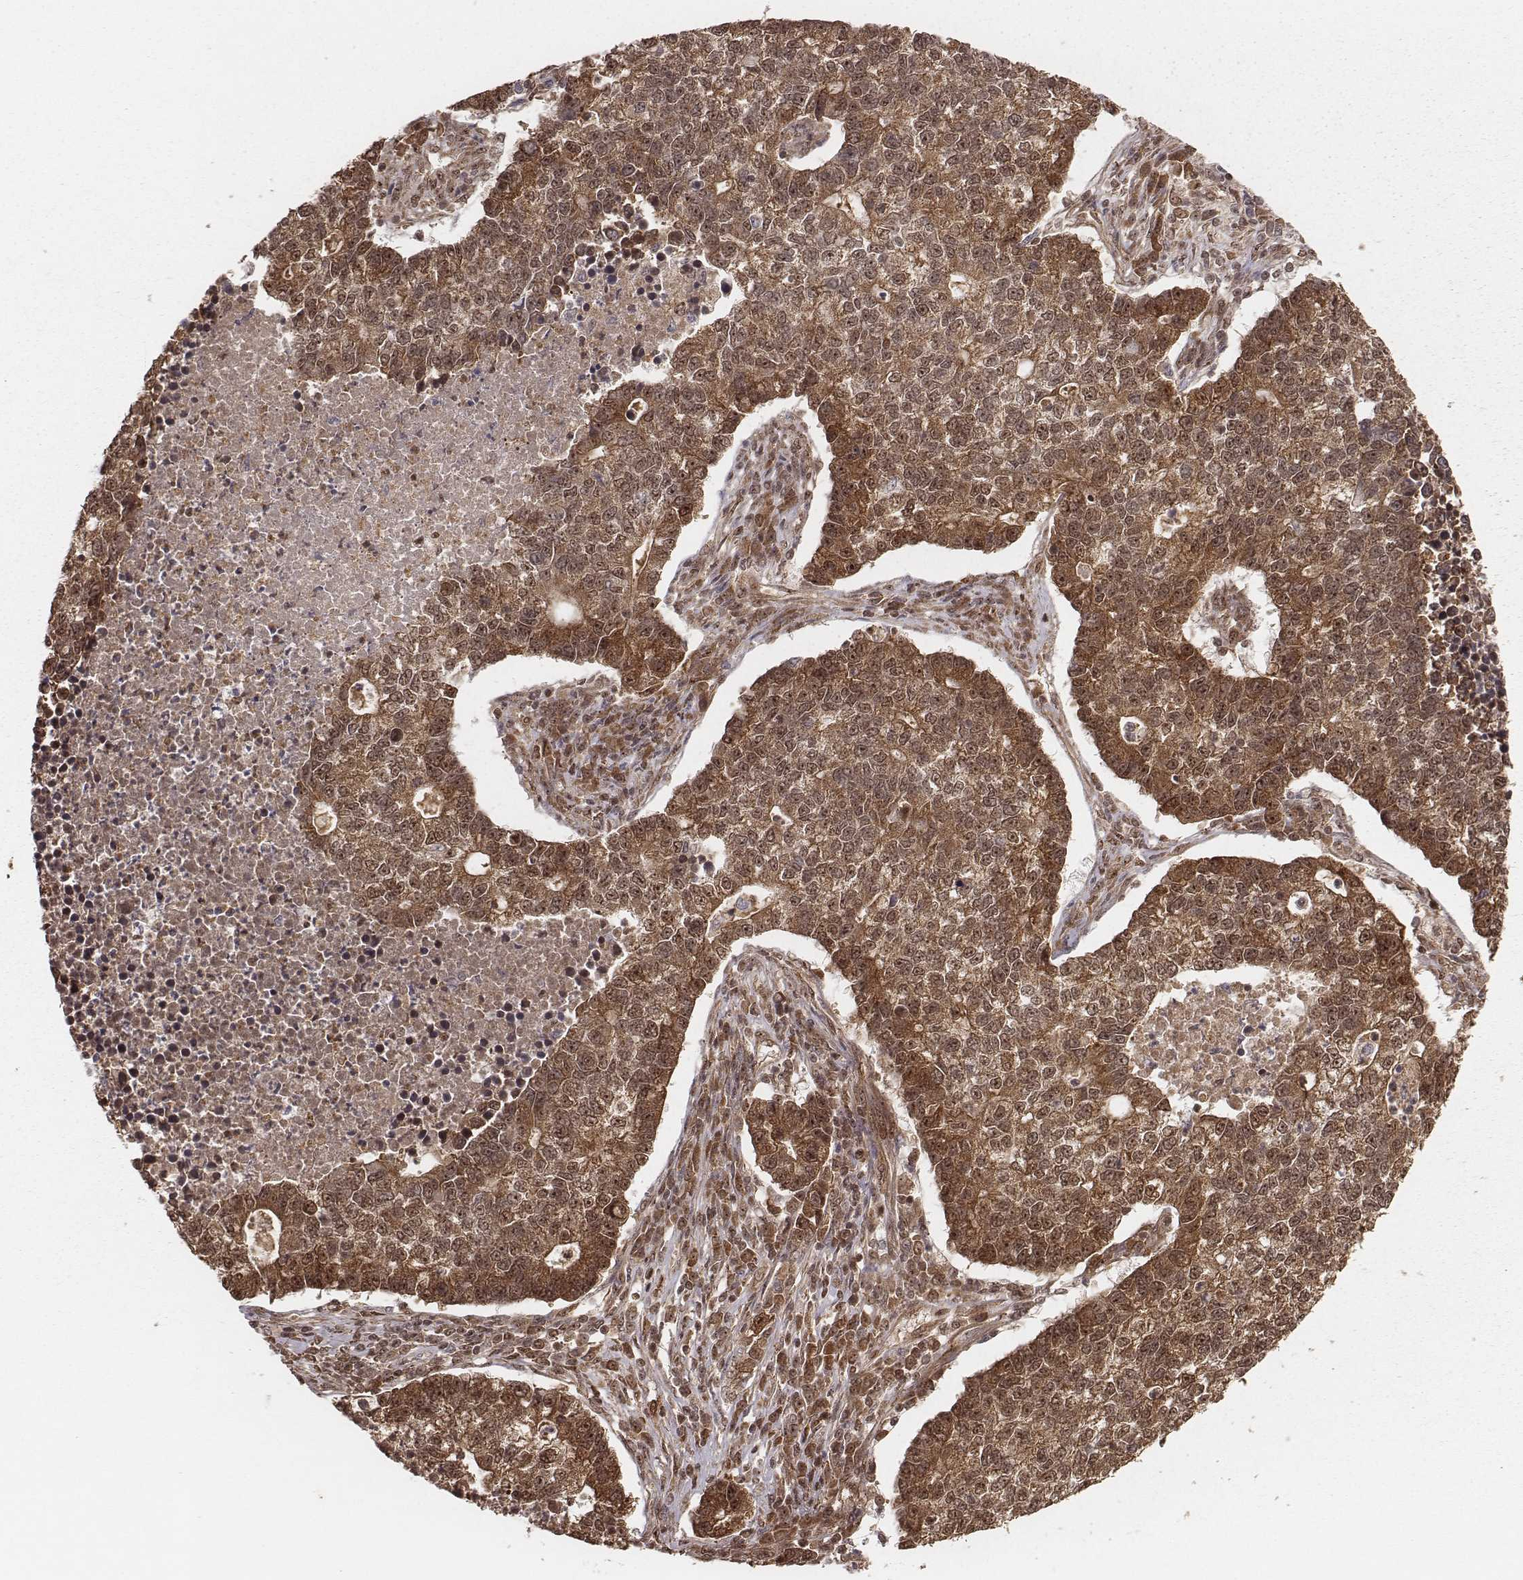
{"staining": {"intensity": "moderate", "quantity": ">75%", "location": "cytoplasmic/membranous,nuclear"}, "tissue": "lung cancer", "cell_type": "Tumor cells", "image_type": "cancer", "snomed": [{"axis": "morphology", "description": "Adenocarcinoma, NOS"}, {"axis": "topography", "description": "Lung"}], "caption": "This micrograph shows immunohistochemistry (IHC) staining of human lung cancer, with medium moderate cytoplasmic/membranous and nuclear staining in approximately >75% of tumor cells.", "gene": "NFX1", "patient": {"sex": "male", "age": 57}}